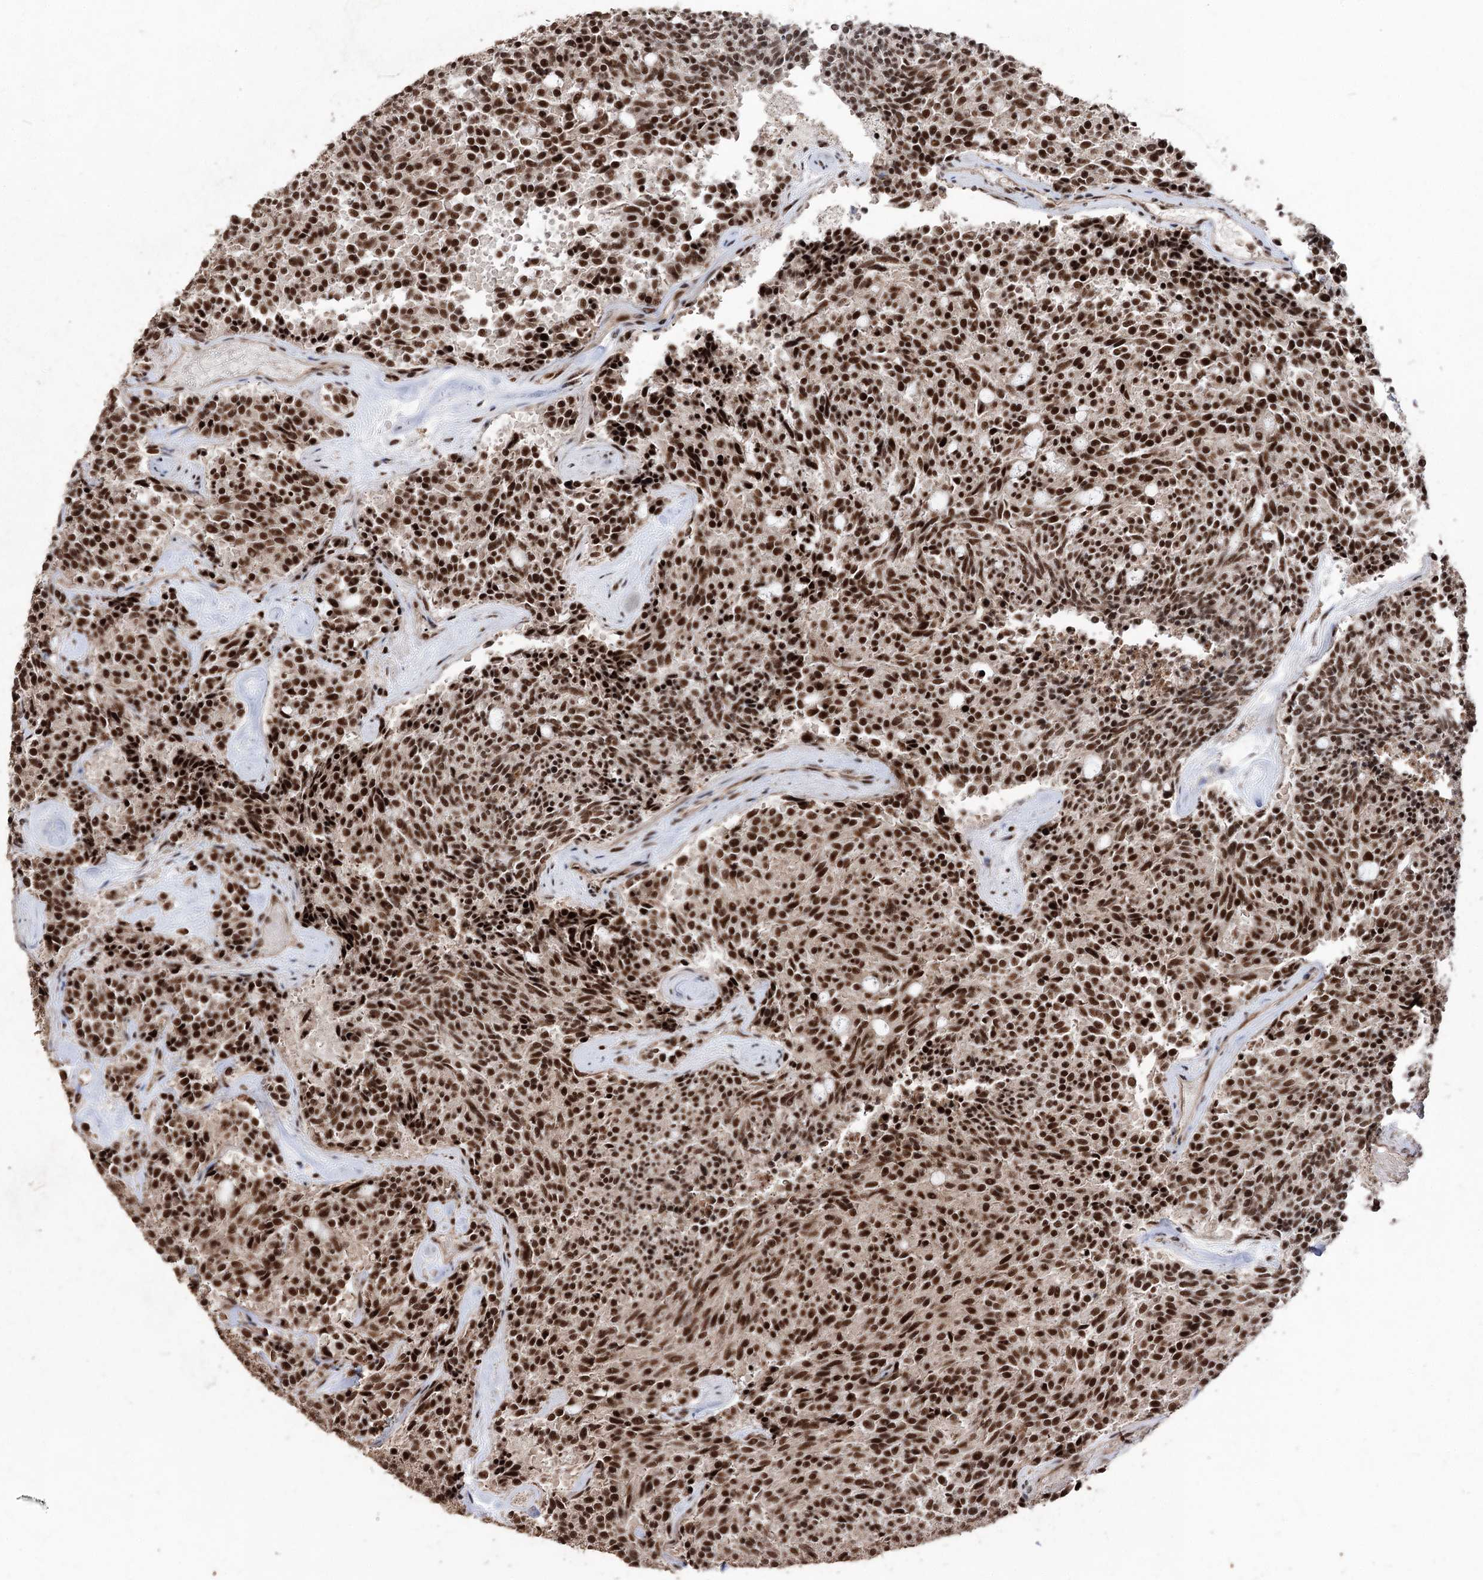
{"staining": {"intensity": "strong", "quantity": ">75%", "location": "nuclear"}, "tissue": "carcinoid", "cell_type": "Tumor cells", "image_type": "cancer", "snomed": [{"axis": "morphology", "description": "Carcinoid, malignant, NOS"}, {"axis": "topography", "description": "Pancreas"}], "caption": "Tumor cells display high levels of strong nuclear staining in about >75% of cells in human carcinoid (malignant).", "gene": "U2SURP", "patient": {"sex": "female", "age": 54}}